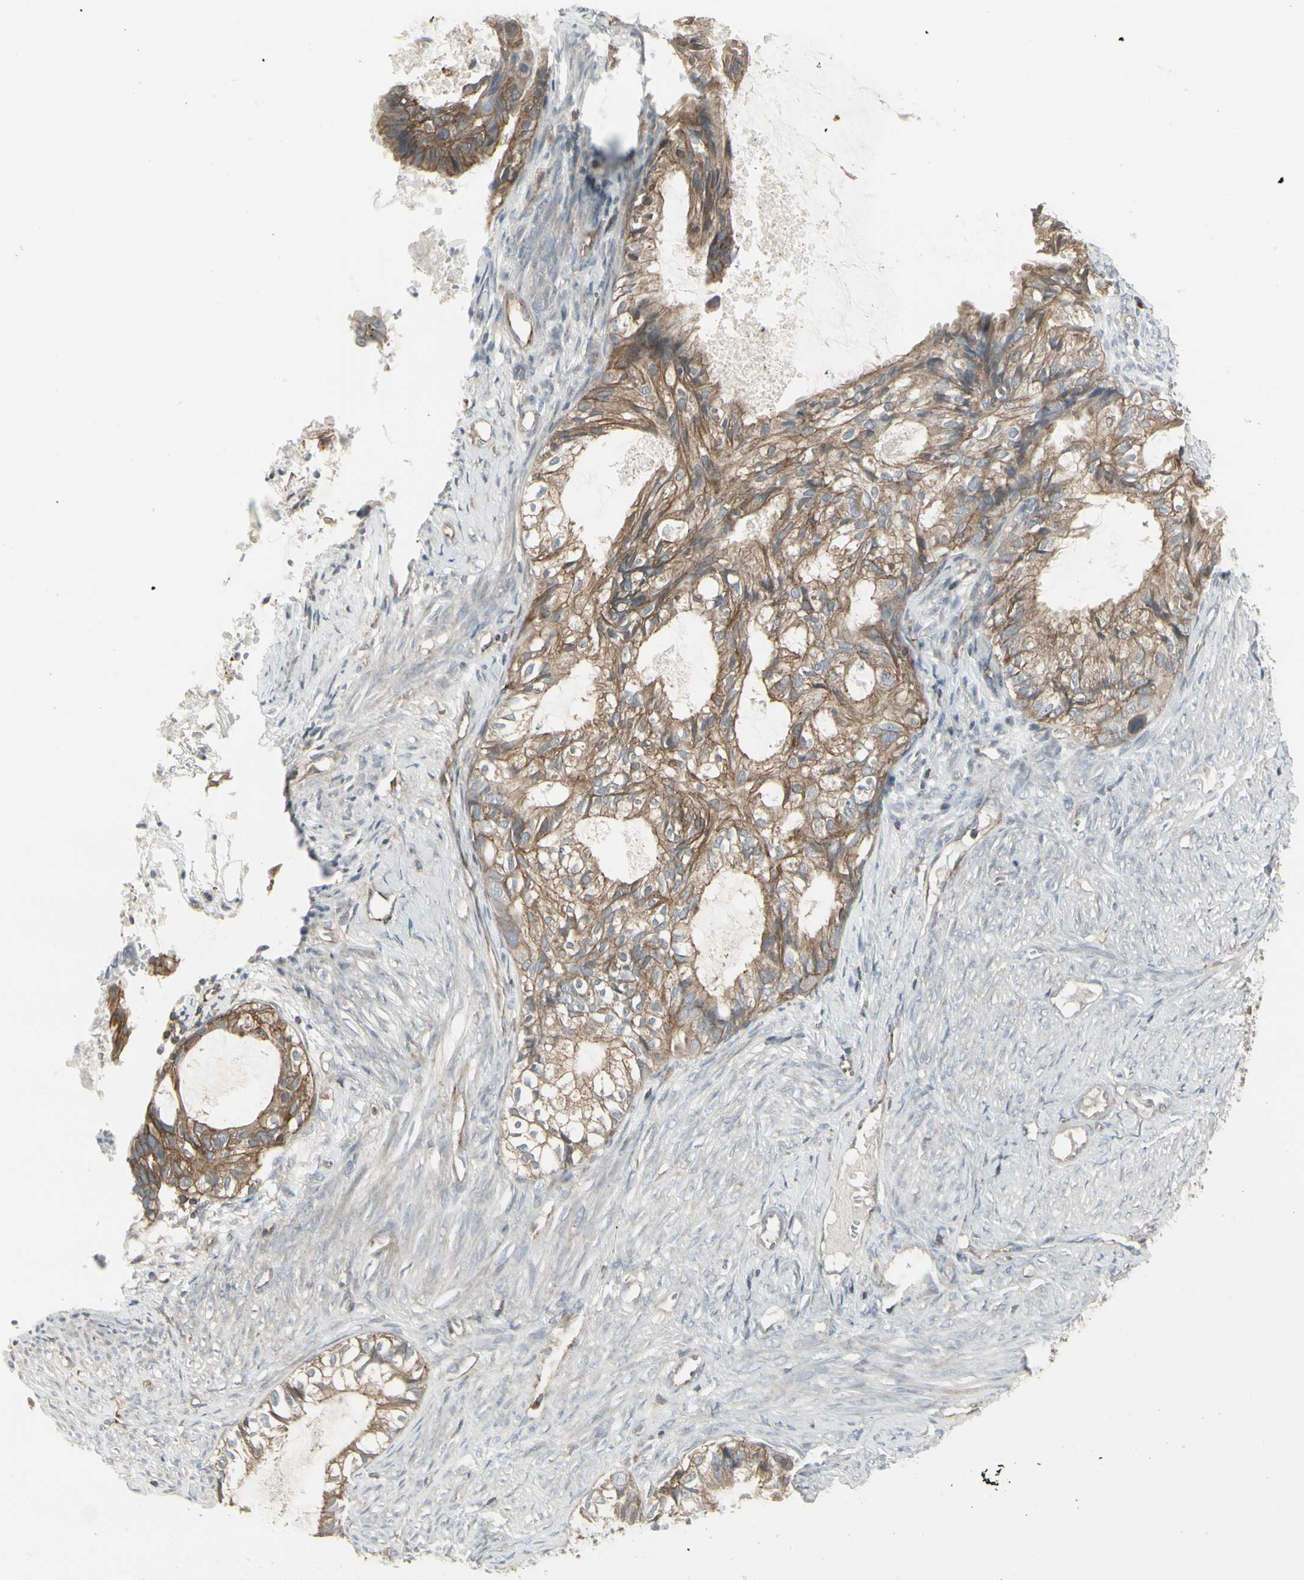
{"staining": {"intensity": "moderate", "quantity": ">75%", "location": "cytoplasmic/membranous"}, "tissue": "cervical cancer", "cell_type": "Tumor cells", "image_type": "cancer", "snomed": [{"axis": "morphology", "description": "Normal tissue, NOS"}, {"axis": "morphology", "description": "Adenocarcinoma, NOS"}, {"axis": "topography", "description": "Cervix"}, {"axis": "topography", "description": "Endometrium"}], "caption": "The image exhibits immunohistochemical staining of adenocarcinoma (cervical). There is moderate cytoplasmic/membranous positivity is seen in approximately >75% of tumor cells.", "gene": "EPS15", "patient": {"sex": "female", "age": 86}}